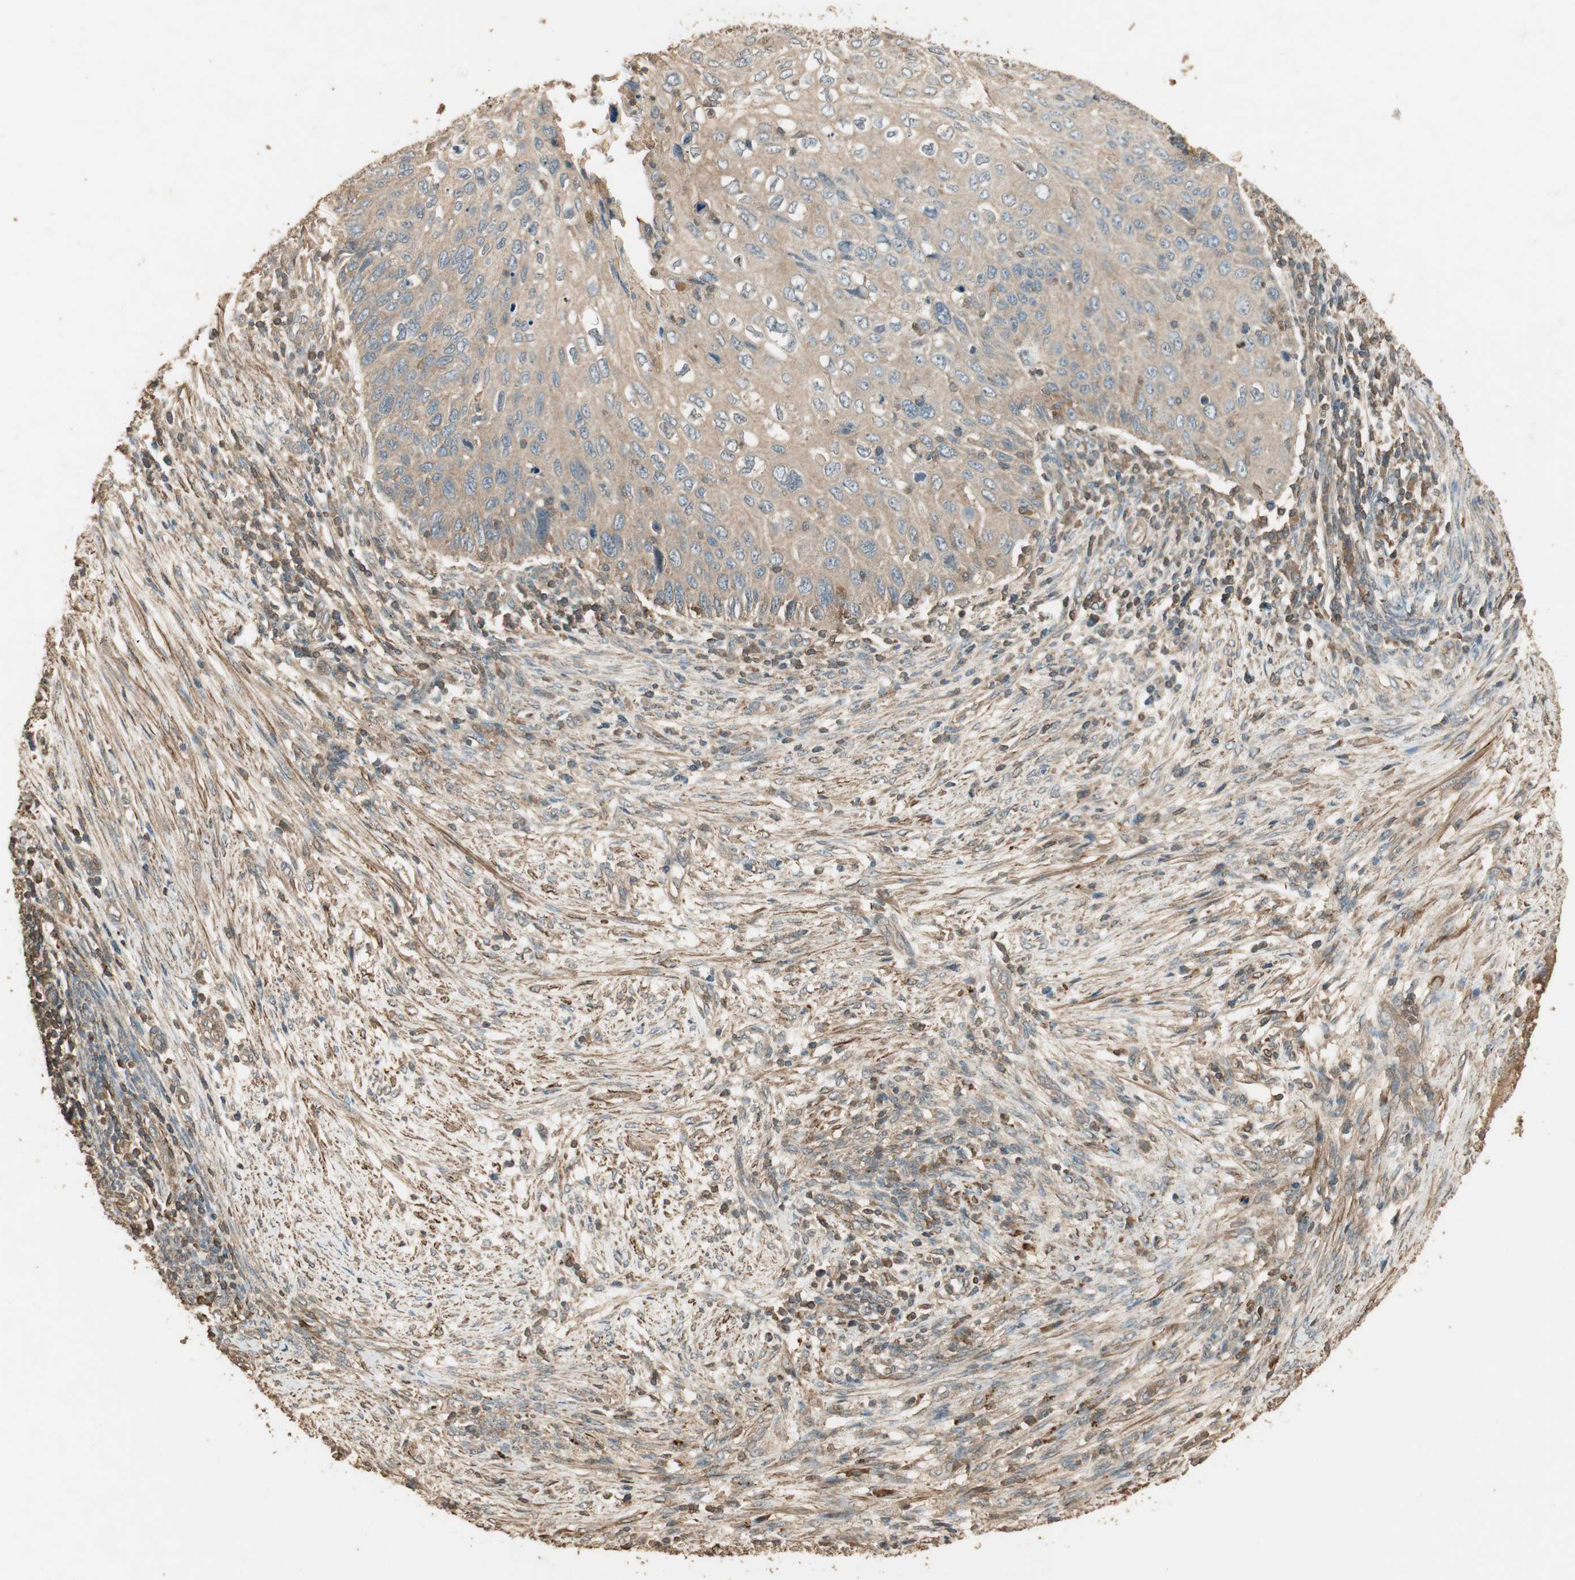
{"staining": {"intensity": "moderate", "quantity": ">75%", "location": "cytoplasmic/membranous"}, "tissue": "cervical cancer", "cell_type": "Tumor cells", "image_type": "cancer", "snomed": [{"axis": "morphology", "description": "Squamous cell carcinoma, NOS"}, {"axis": "topography", "description": "Cervix"}], "caption": "This is a histology image of immunohistochemistry staining of cervical squamous cell carcinoma, which shows moderate staining in the cytoplasmic/membranous of tumor cells.", "gene": "USP2", "patient": {"sex": "female", "age": 70}}